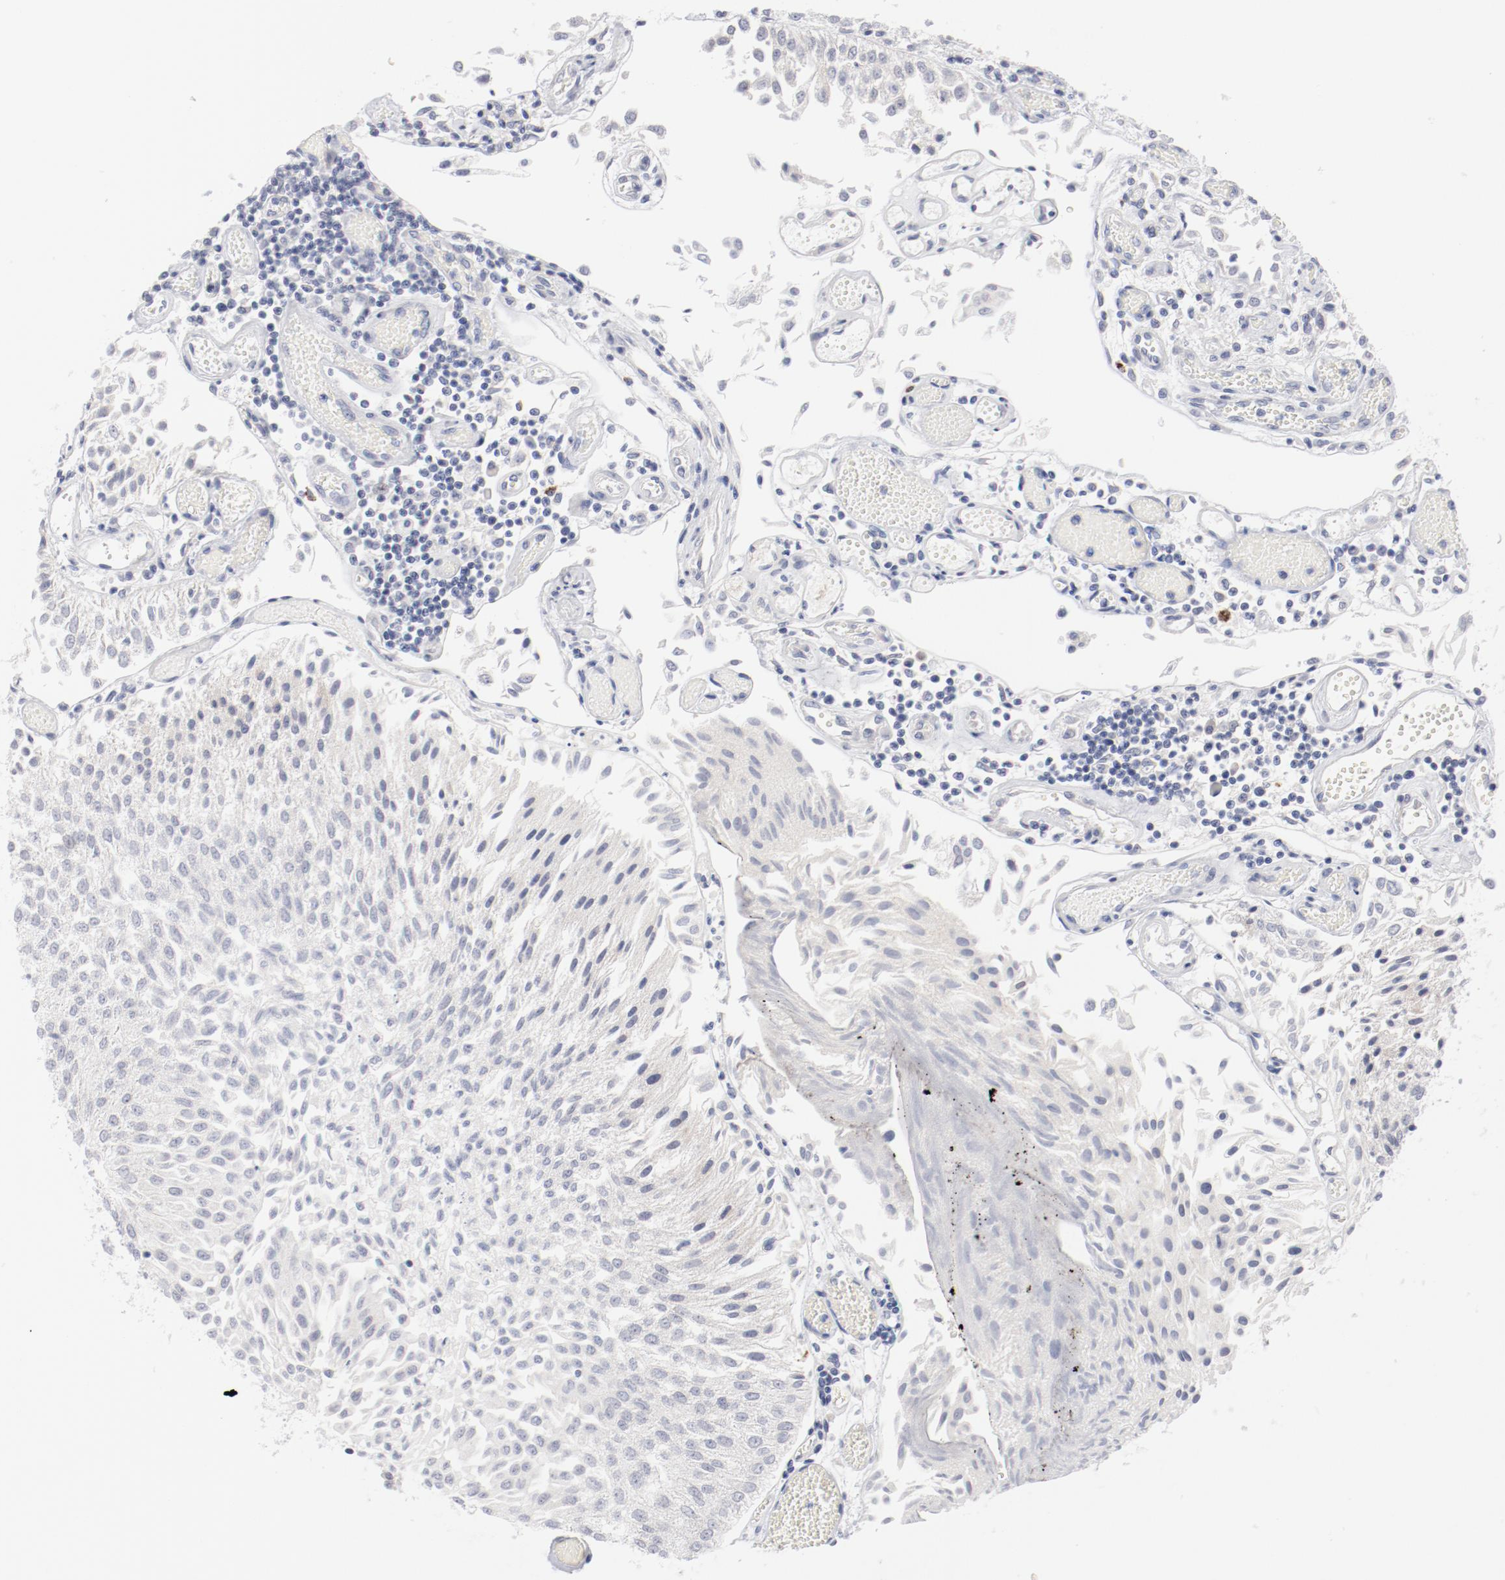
{"staining": {"intensity": "negative", "quantity": "none", "location": "none"}, "tissue": "urothelial cancer", "cell_type": "Tumor cells", "image_type": "cancer", "snomed": [{"axis": "morphology", "description": "Urothelial carcinoma, Low grade"}, {"axis": "topography", "description": "Urinary bladder"}], "caption": "This is an immunohistochemistry image of human low-grade urothelial carcinoma. There is no staining in tumor cells.", "gene": "SH3BGR", "patient": {"sex": "male", "age": 86}}